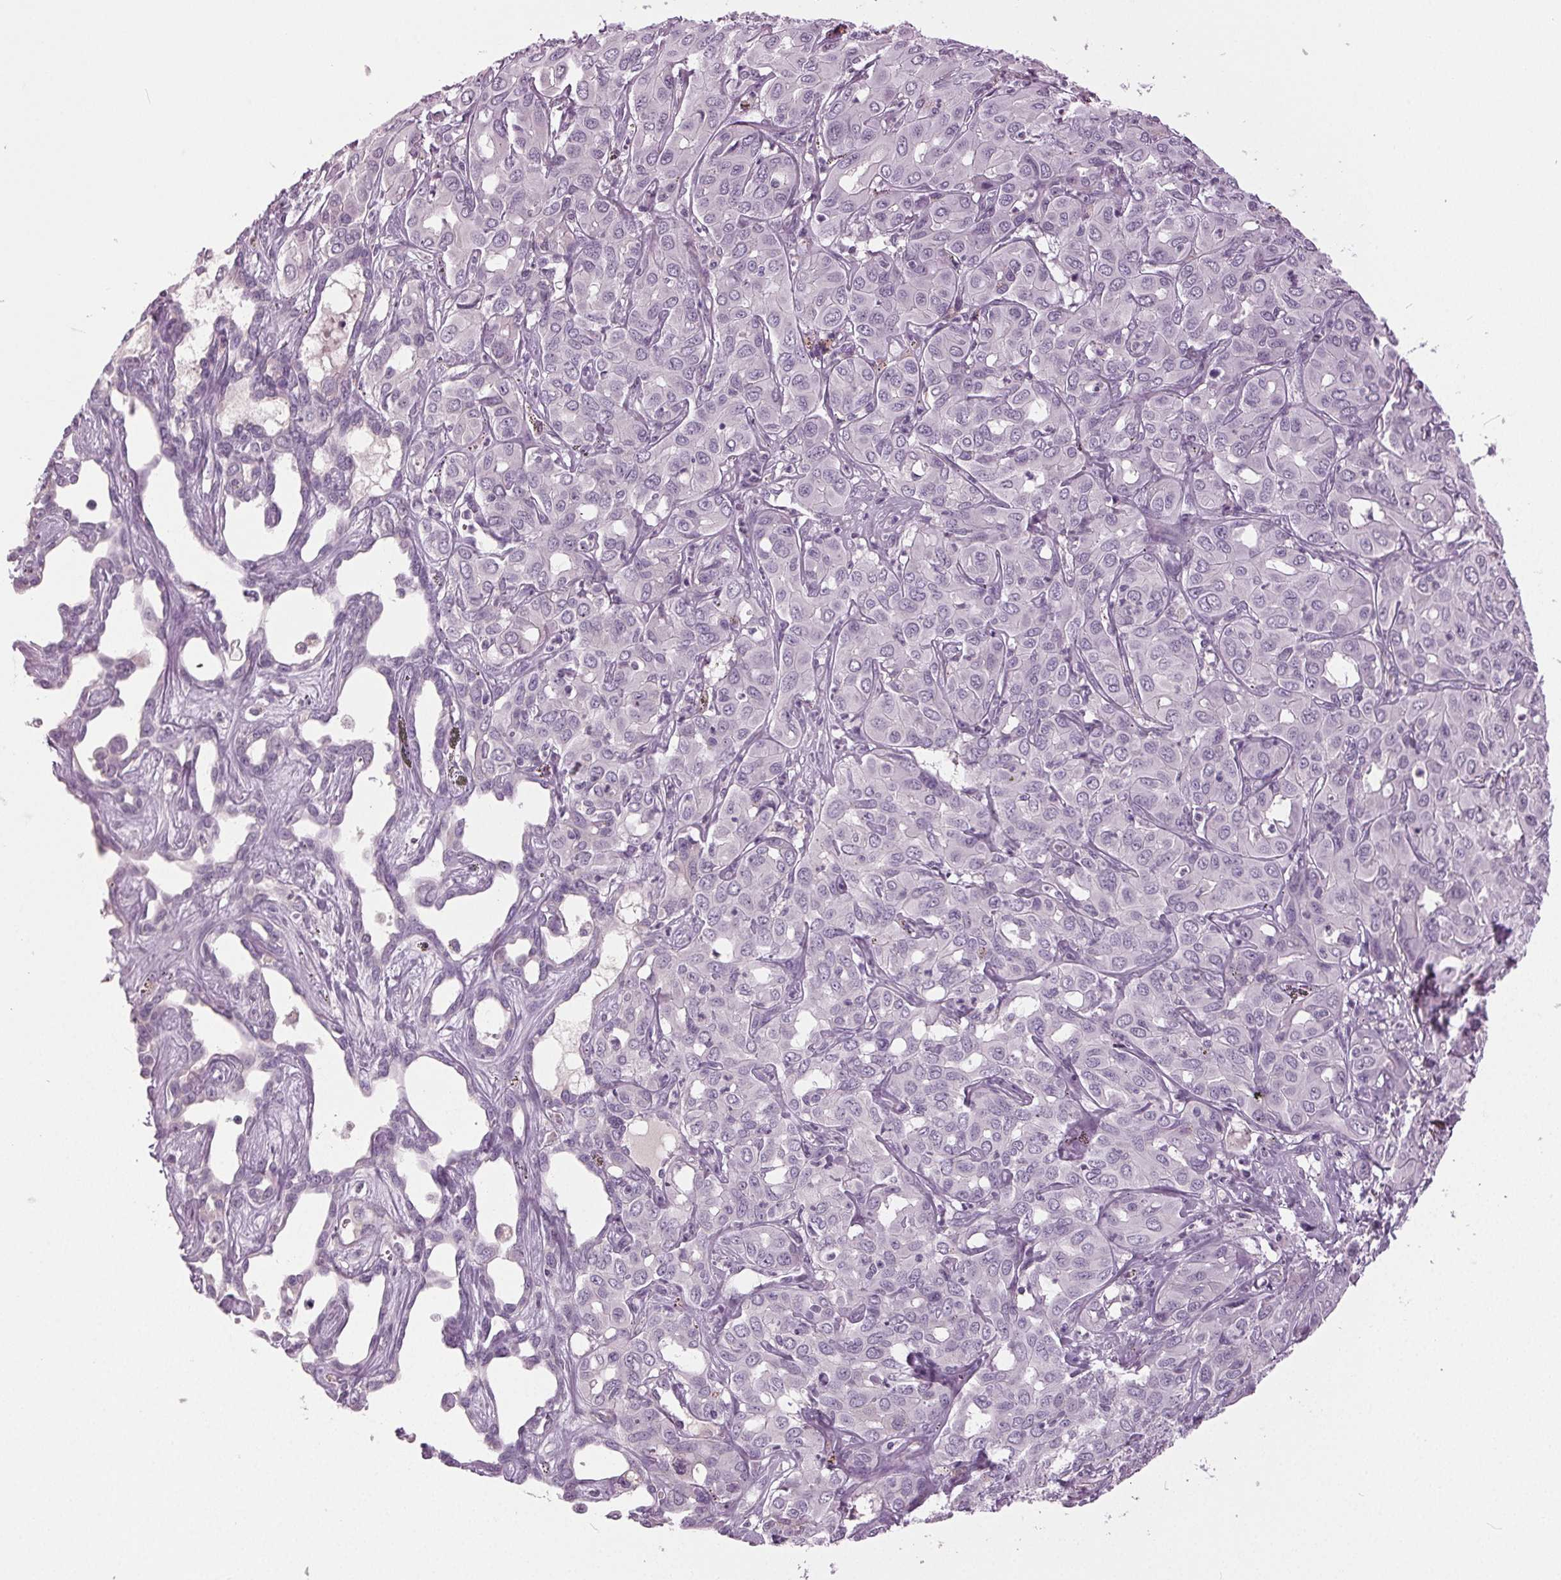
{"staining": {"intensity": "negative", "quantity": "none", "location": "none"}, "tissue": "liver cancer", "cell_type": "Tumor cells", "image_type": "cancer", "snomed": [{"axis": "morphology", "description": "Cholangiocarcinoma"}, {"axis": "topography", "description": "Liver"}], "caption": "This is an immunohistochemistry (IHC) image of liver cancer. There is no staining in tumor cells.", "gene": "DNAH12", "patient": {"sex": "female", "age": 60}}